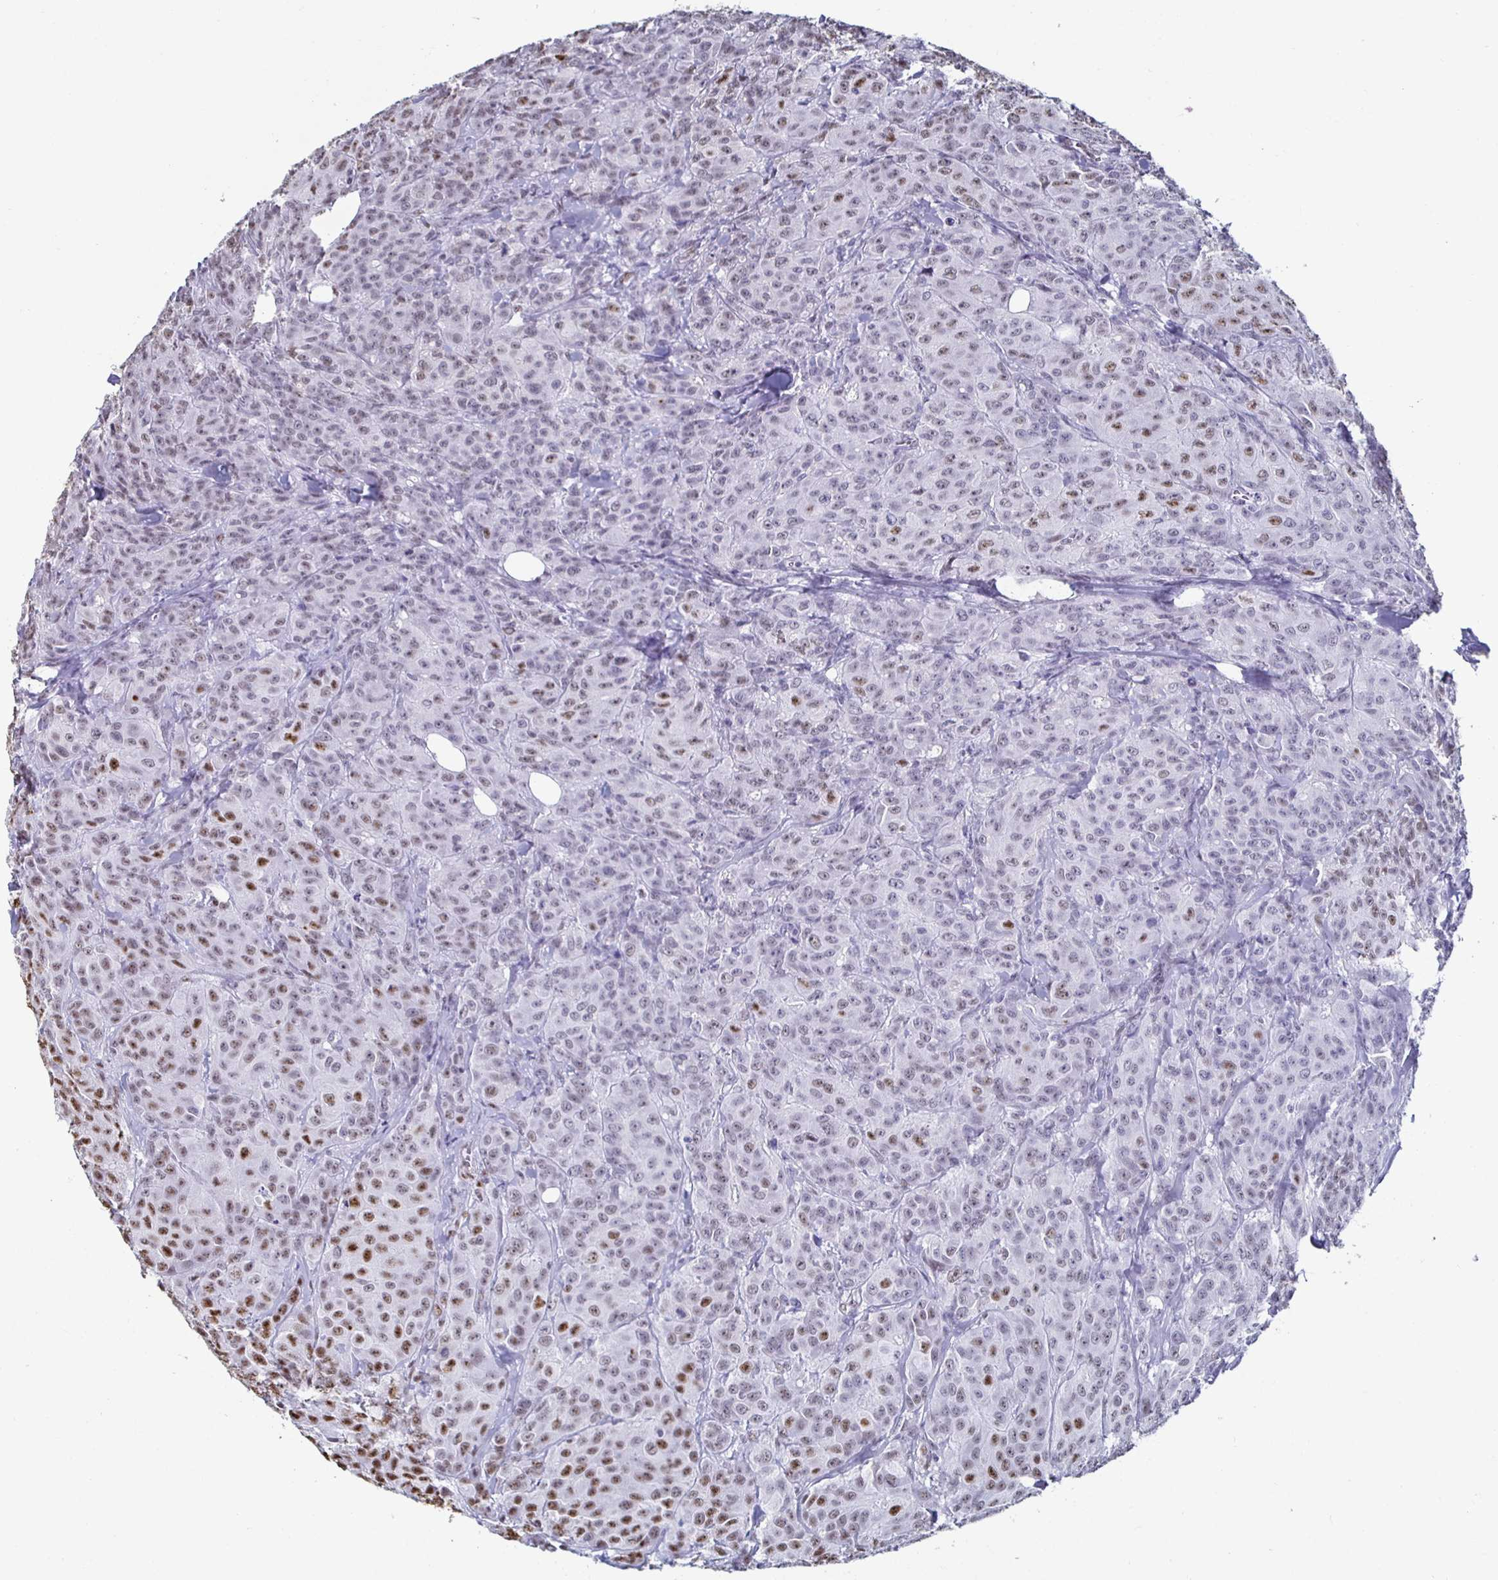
{"staining": {"intensity": "moderate", "quantity": "25%-75%", "location": "nuclear"}, "tissue": "breast cancer", "cell_type": "Tumor cells", "image_type": "cancer", "snomed": [{"axis": "morphology", "description": "Normal tissue, NOS"}, {"axis": "morphology", "description": "Duct carcinoma"}, {"axis": "topography", "description": "Breast"}], "caption": "Immunohistochemistry (IHC) image of neoplastic tissue: human breast cancer (intraductal carcinoma) stained using IHC exhibits medium levels of moderate protein expression localized specifically in the nuclear of tumor cells, appearing as a nuclear brown color.", "gene": "DDX39B", "patient": {"sex": "female", "age": 43}}